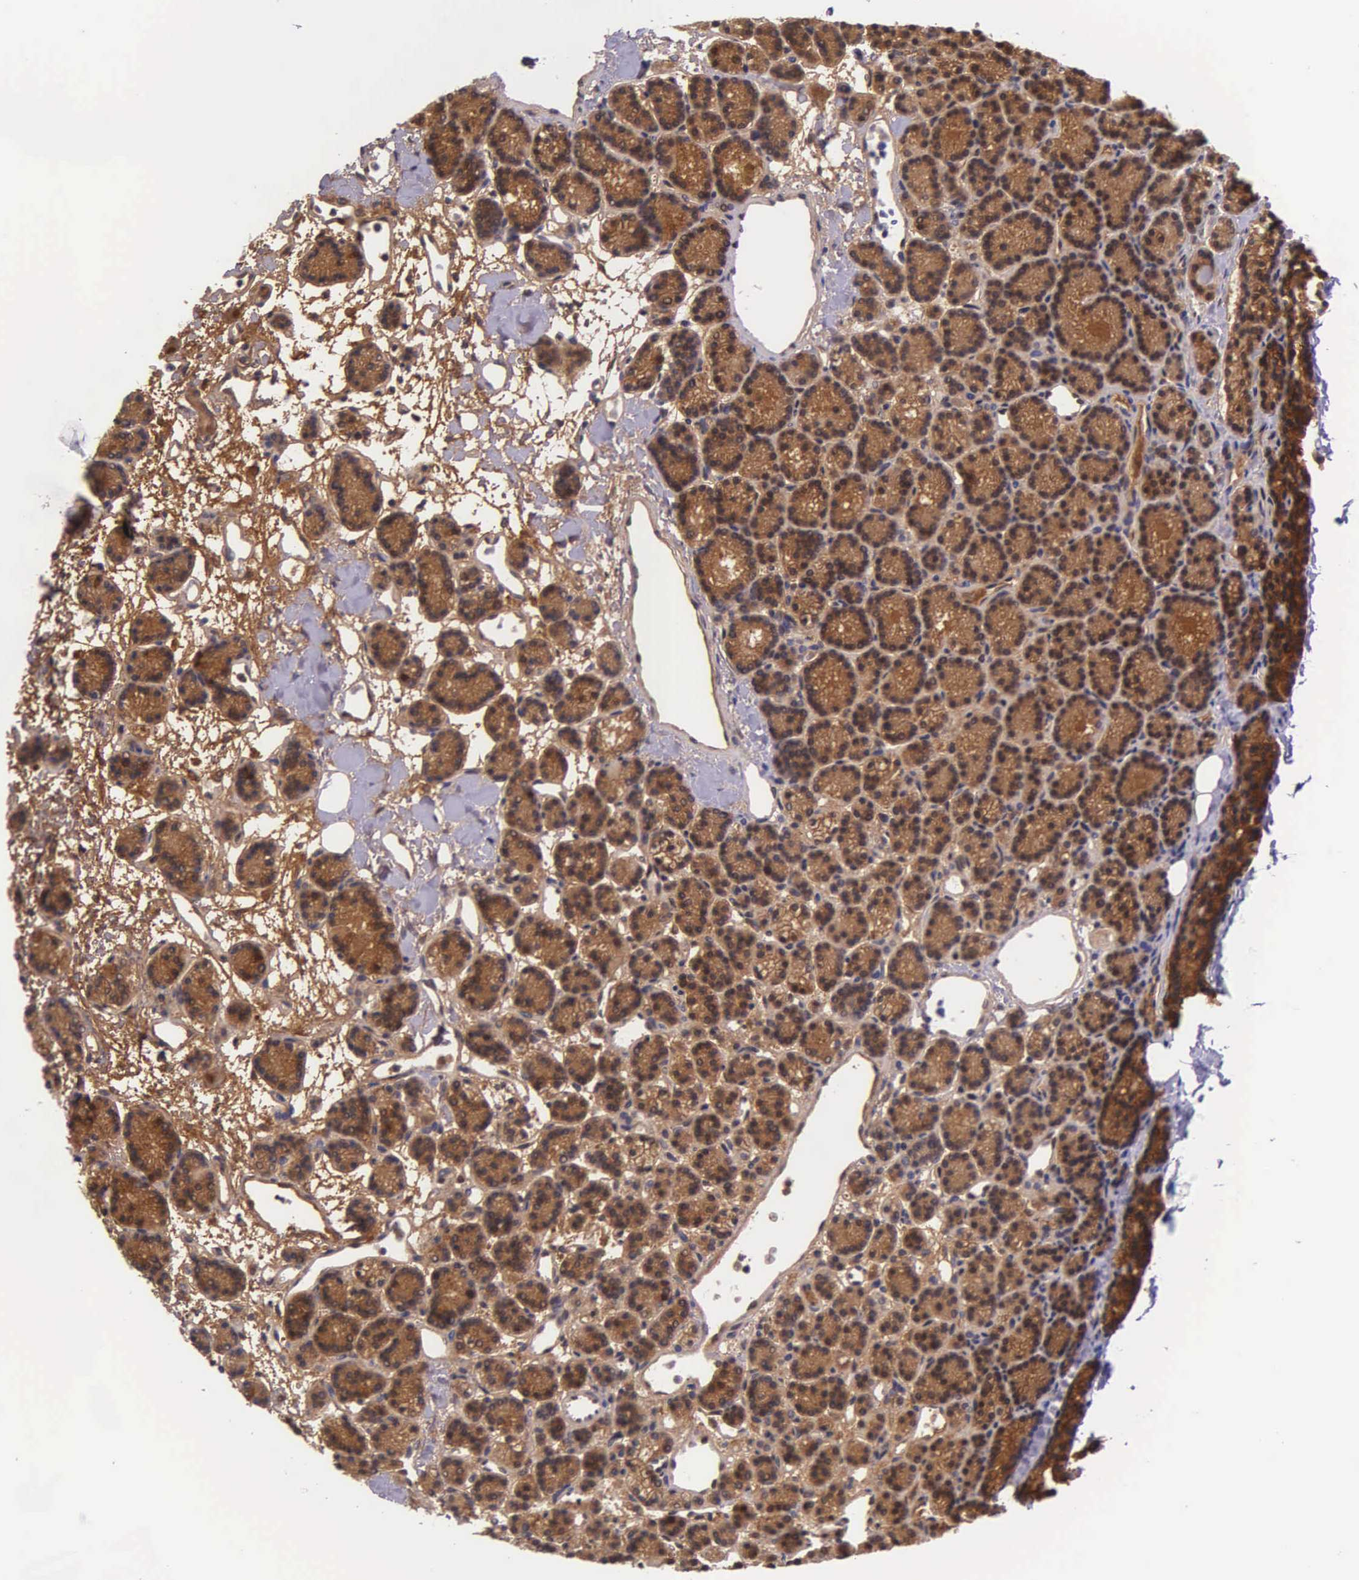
{"staining": {"intensity": "strong", "quantity": ">75%", "location": "cytoplasmic/membranous"}, "tissue": "parathyroid gland", "cell_type": "Glandular cells", "image_type": "normal", "snomed": [{"axis": "morphology", "description": "Normal tissue, NOS"}, {"axis": "topography", "description": "Parathyroid gland"}], "caption": "Glandular cells display high levels of strong cytoplasmic/membranous expression in approximately >75% of cells in unremarkable parathyroid gland. (DAB IHC, brown staining for protein, blue staining for nuclei).", "gene": "GMPR2", "patient": {"sex": "male", "age": 85}}